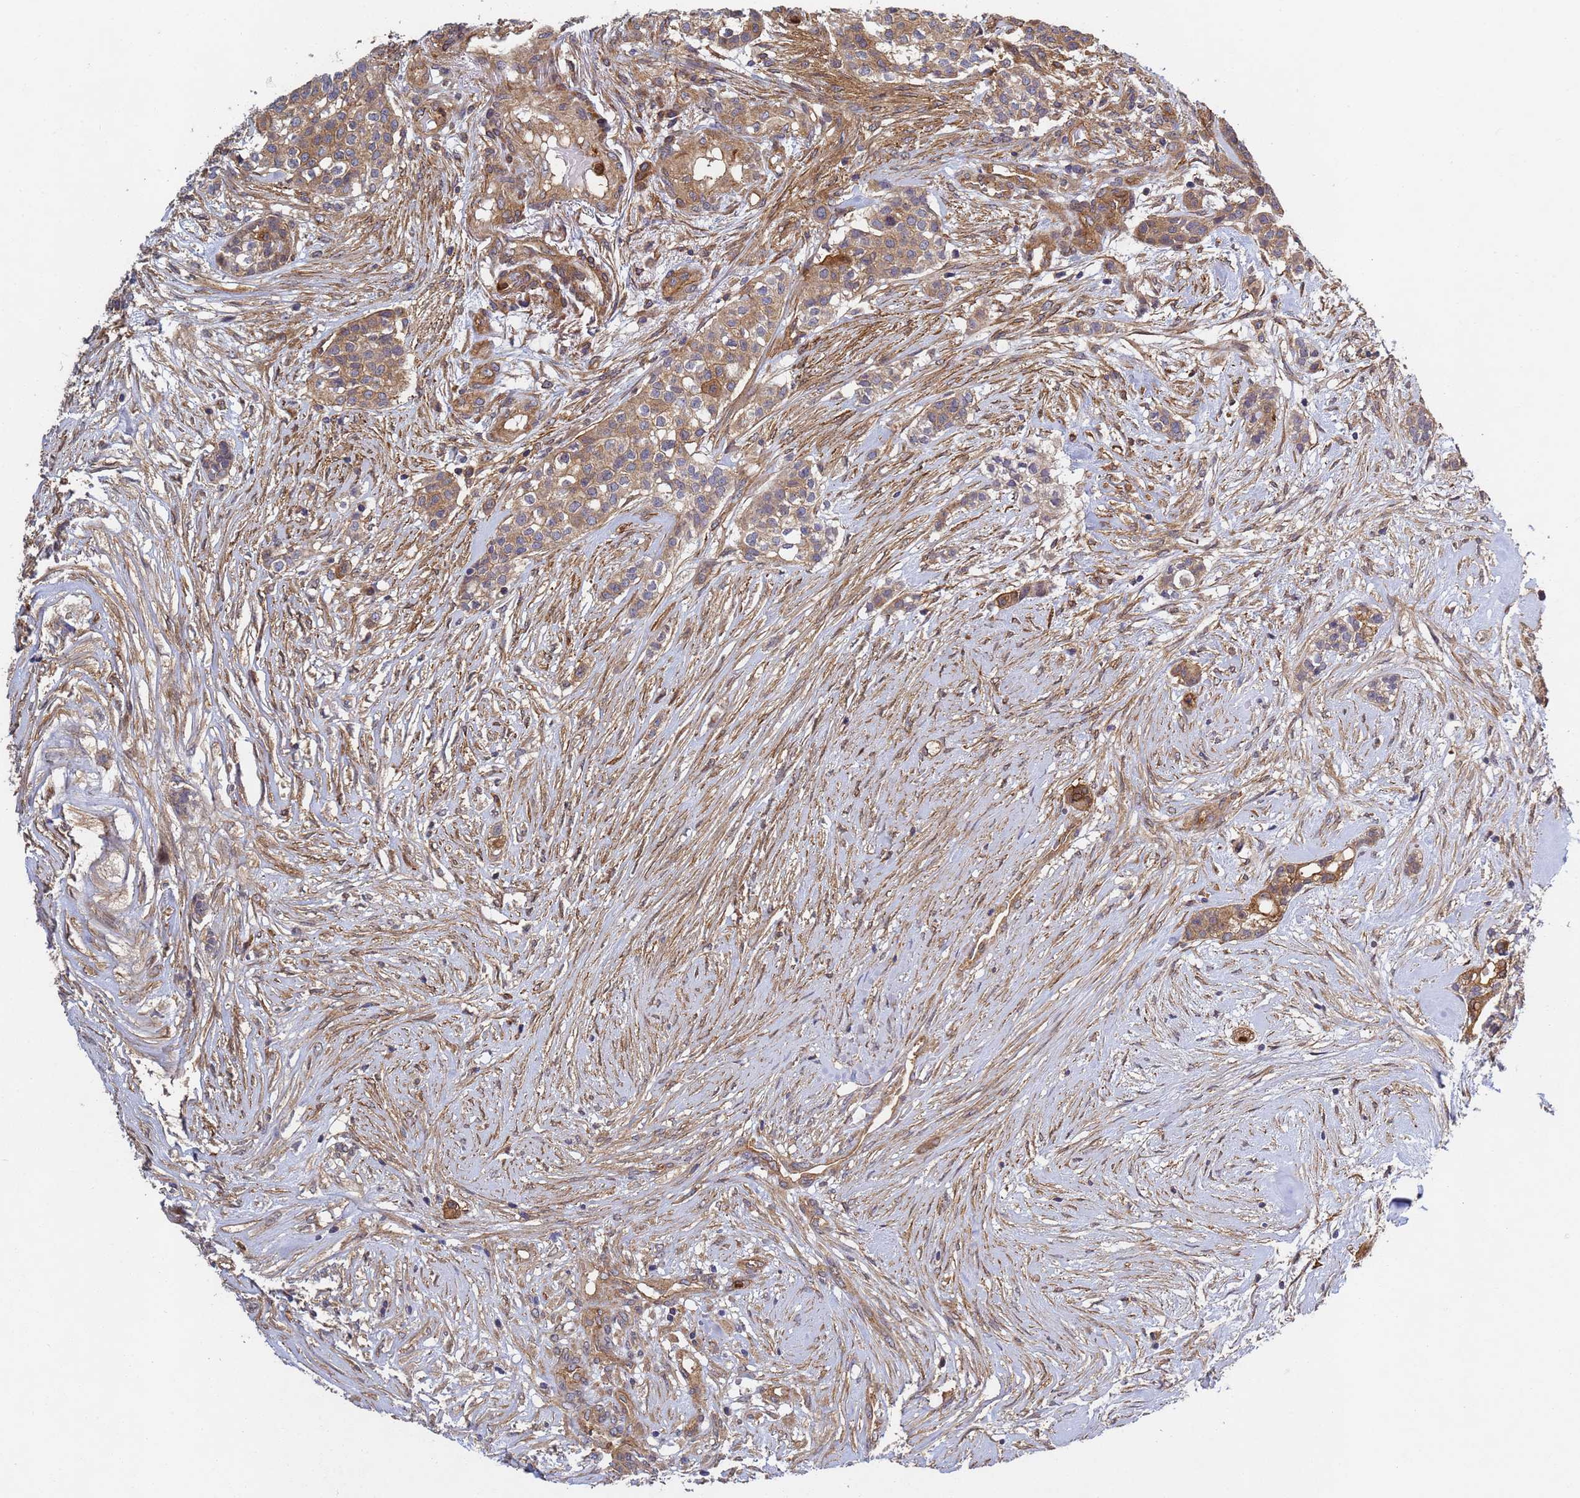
{"staining": {"intensity": "moderate", "quantity": "25%-75%", "location": "cytoplasmic/membranous"}, "tissue": "head and neck cancer", "cell_type": "Tumor cells", "image_type": "cancer", "snomed": [{"axis": "morphology", "description": "Adenocarcinoma, NOS"}, {"axis": "topography", "description": "Head-Neck"}], "caption": "Protein expression analysis of human head and neck cancer reveals moderate cytoplasmic/membranous positivity in about 25%-75% of tumor cells. Immunohistochemistry (ihc) stains the protein in brown and the nuclei are stained blue.", "gene": "C8orf34", "patient": {"sex": "male", "age": 81}}